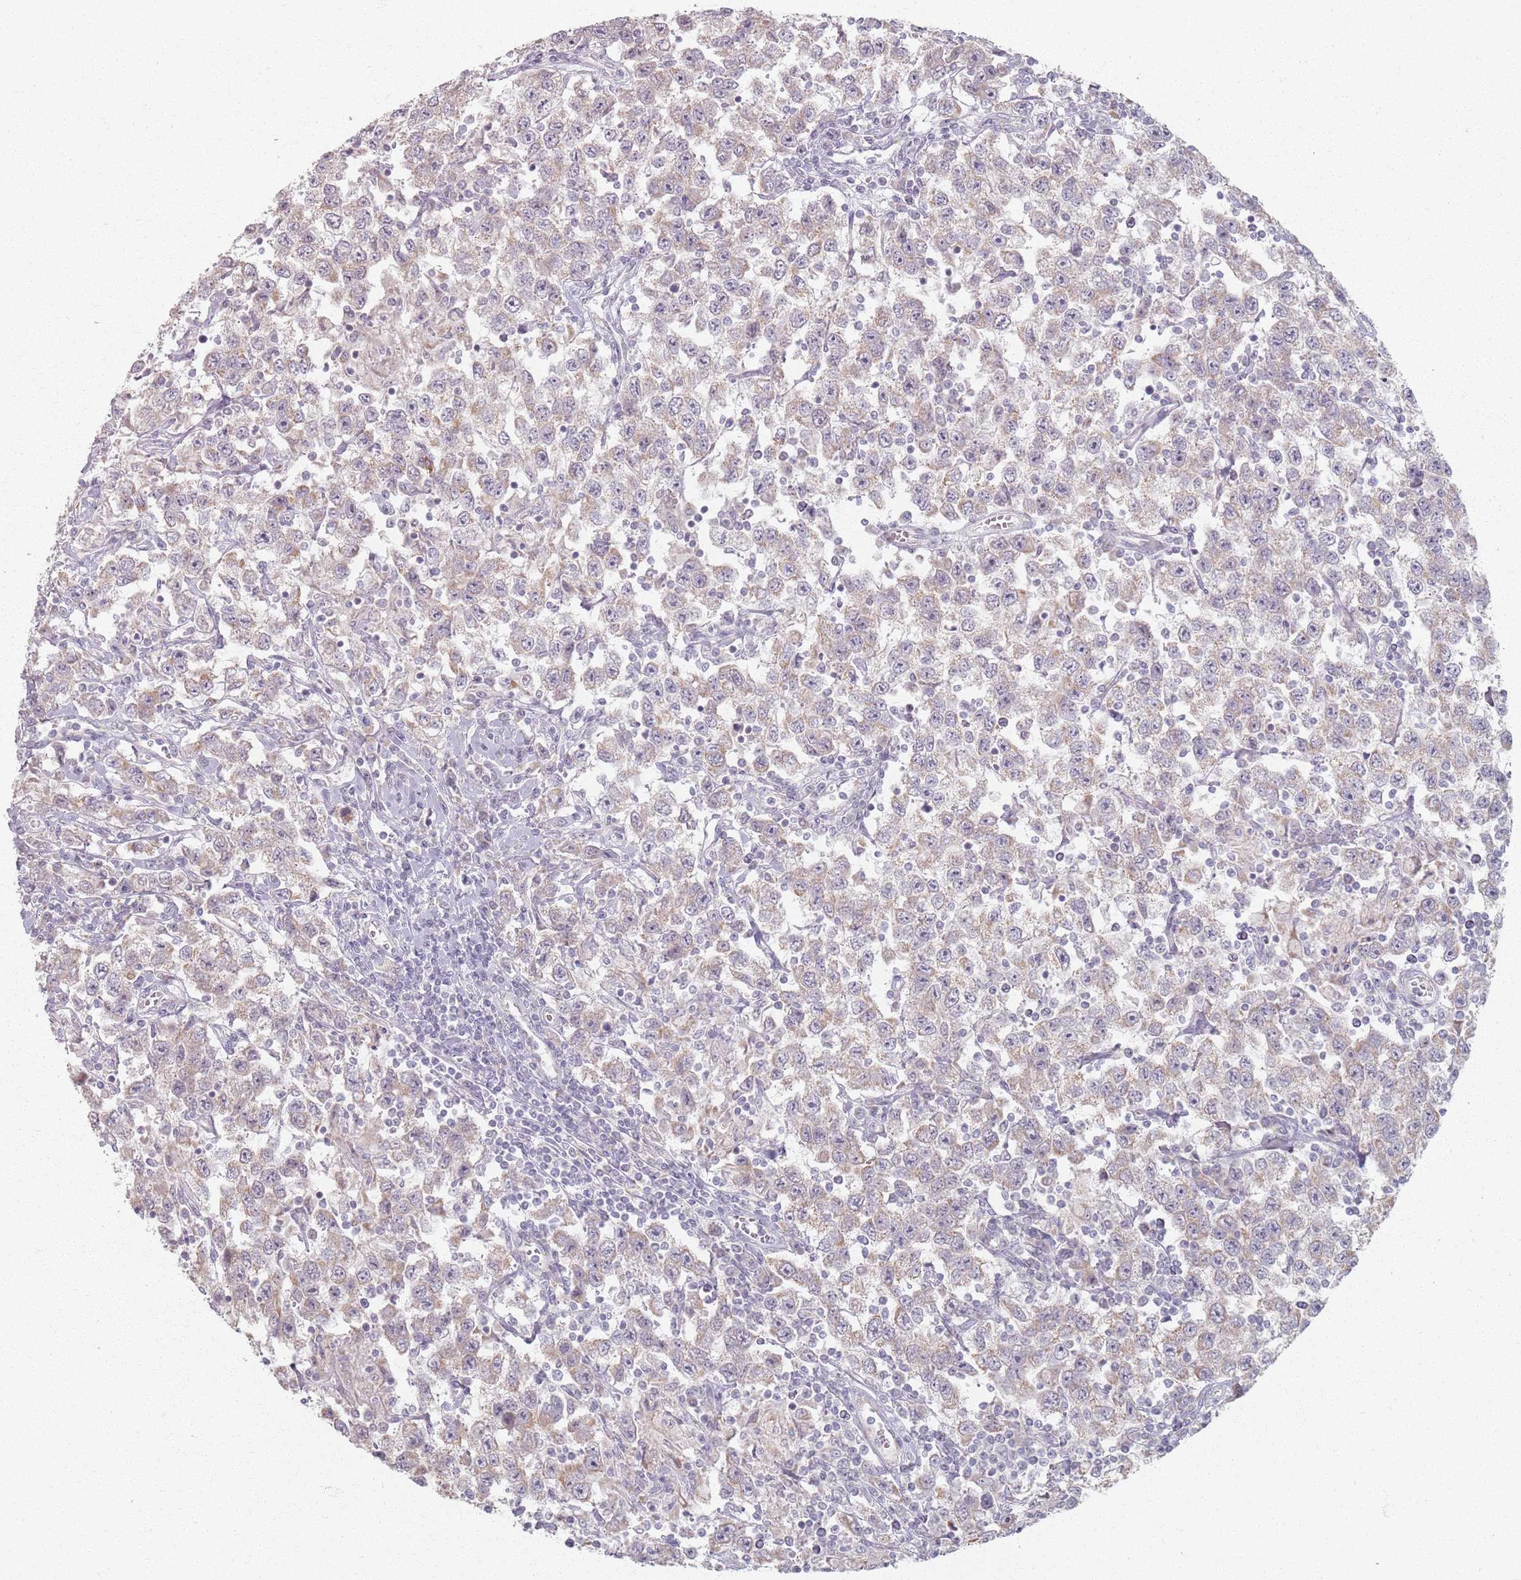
{"staining": {"intensity": "negative", "quantity": "none", "location": "none"}, "tissue": "testis cancer", "cell_type": "Tumor cells", "image_type": "cancer", "snomed": [{"axis": "morphology", "description": "Seminoma, NOS"}, {"axis": "topography", "description": "Testis"}], "caption": "High power microscopy photomicrograph of an immunohistochemistry (IHC) histopathology image of seminoma (testis), revealing no significant staining in tumor cells.", "gene": "PKD2L2", "patient": {"sex": "male", "age": 41}}